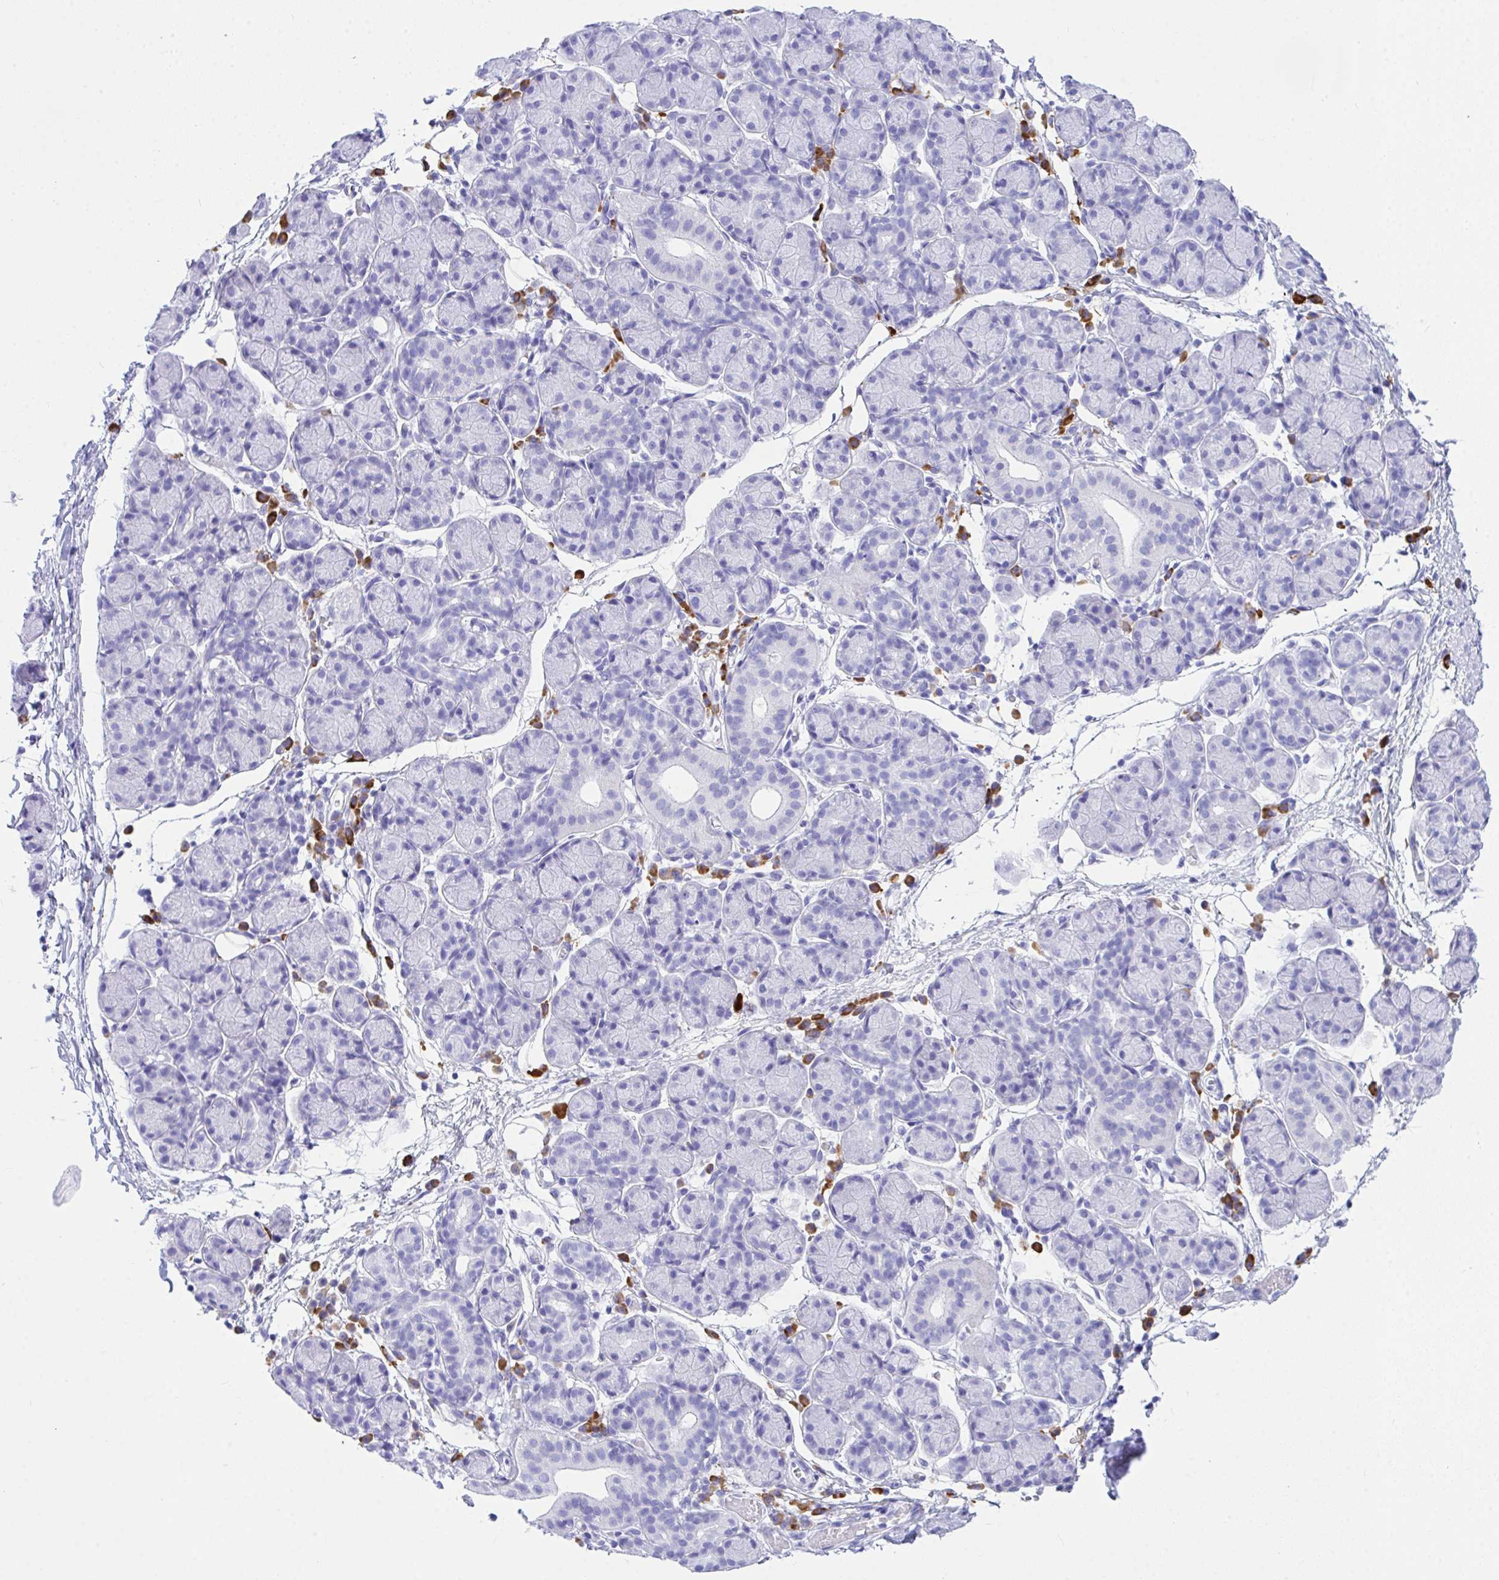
{"staining": {"intensity": "negative", "quantity": "none", "location": "none"}, "tissue": "salivary gland", "cell_type": "Glandular cells", "image_type": "normal", "snomed": [{"axis": "morphology", "description": "Normal tissue, NOS"}, {"axis": "morphology", "description": "Inflammation, NOS"}, {"axis": "topography", "description": "Lymph node"}, {"axis": "topography", "description": "Salivary gland"}], "caption": "Immunohistochemistry of unremarkable salivary gland reveals no positivity in glandular cells.", "gene": "BEST4", "patient": {"sex": "male", "age": 3}}